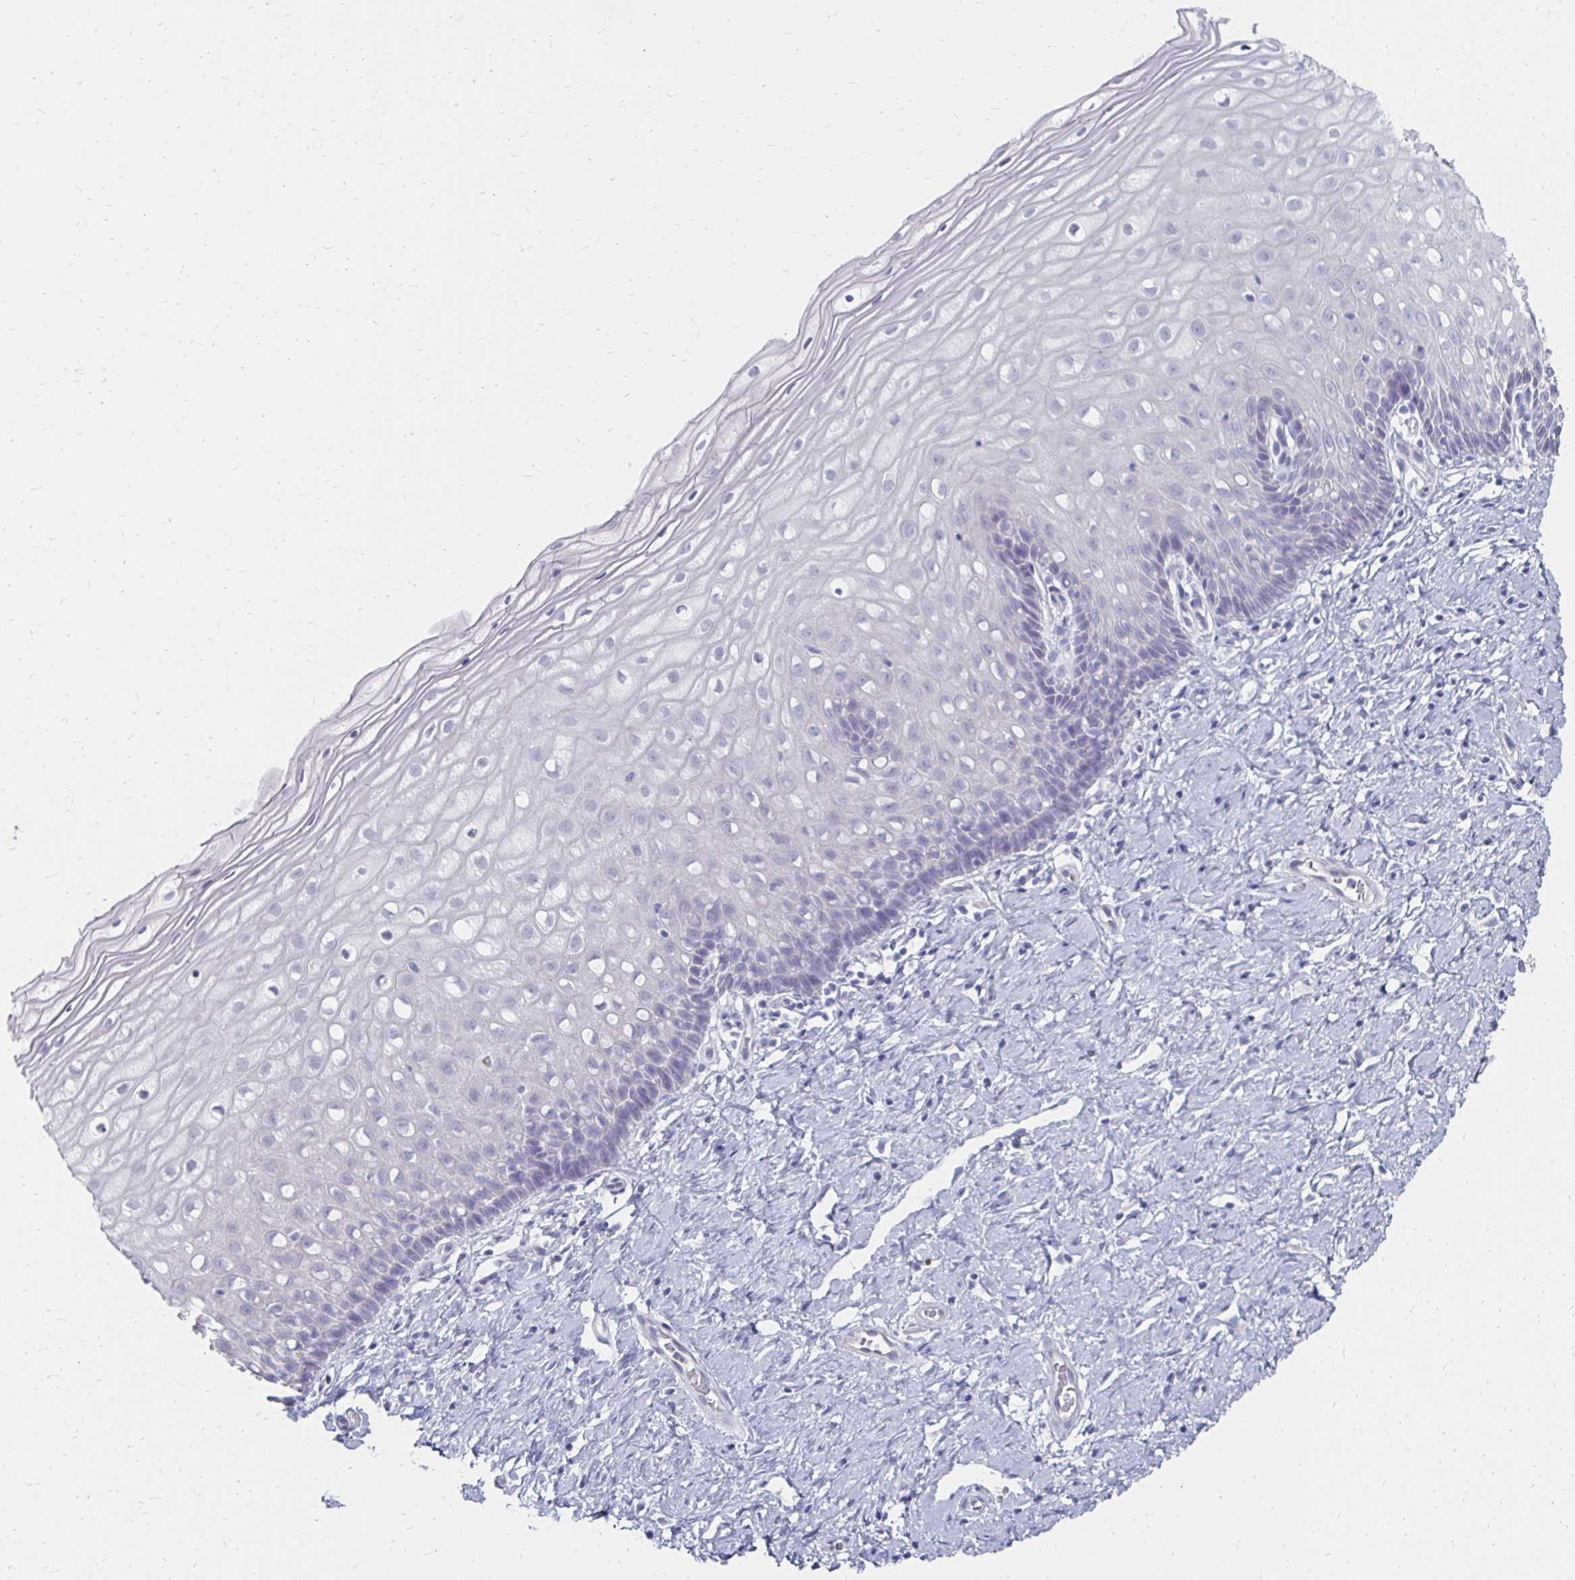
{"staining": {"intensity": "negative", "quantity": "none", "location": "none"}, "tissue": "cervix", "cell_type": "Glandular cells", "image_type": "normal", "snomed": [{"axis": "morphology", "description": "Normal tissue, NOS"}, {"axis": "topography", "description": "Cervix"}], "caption": "This is an immunohistochemistry image of benign cervix. There is no staining in glandular cells.", "gene": "SYCP3", "patient": {"sex": "female", "age": 37}}